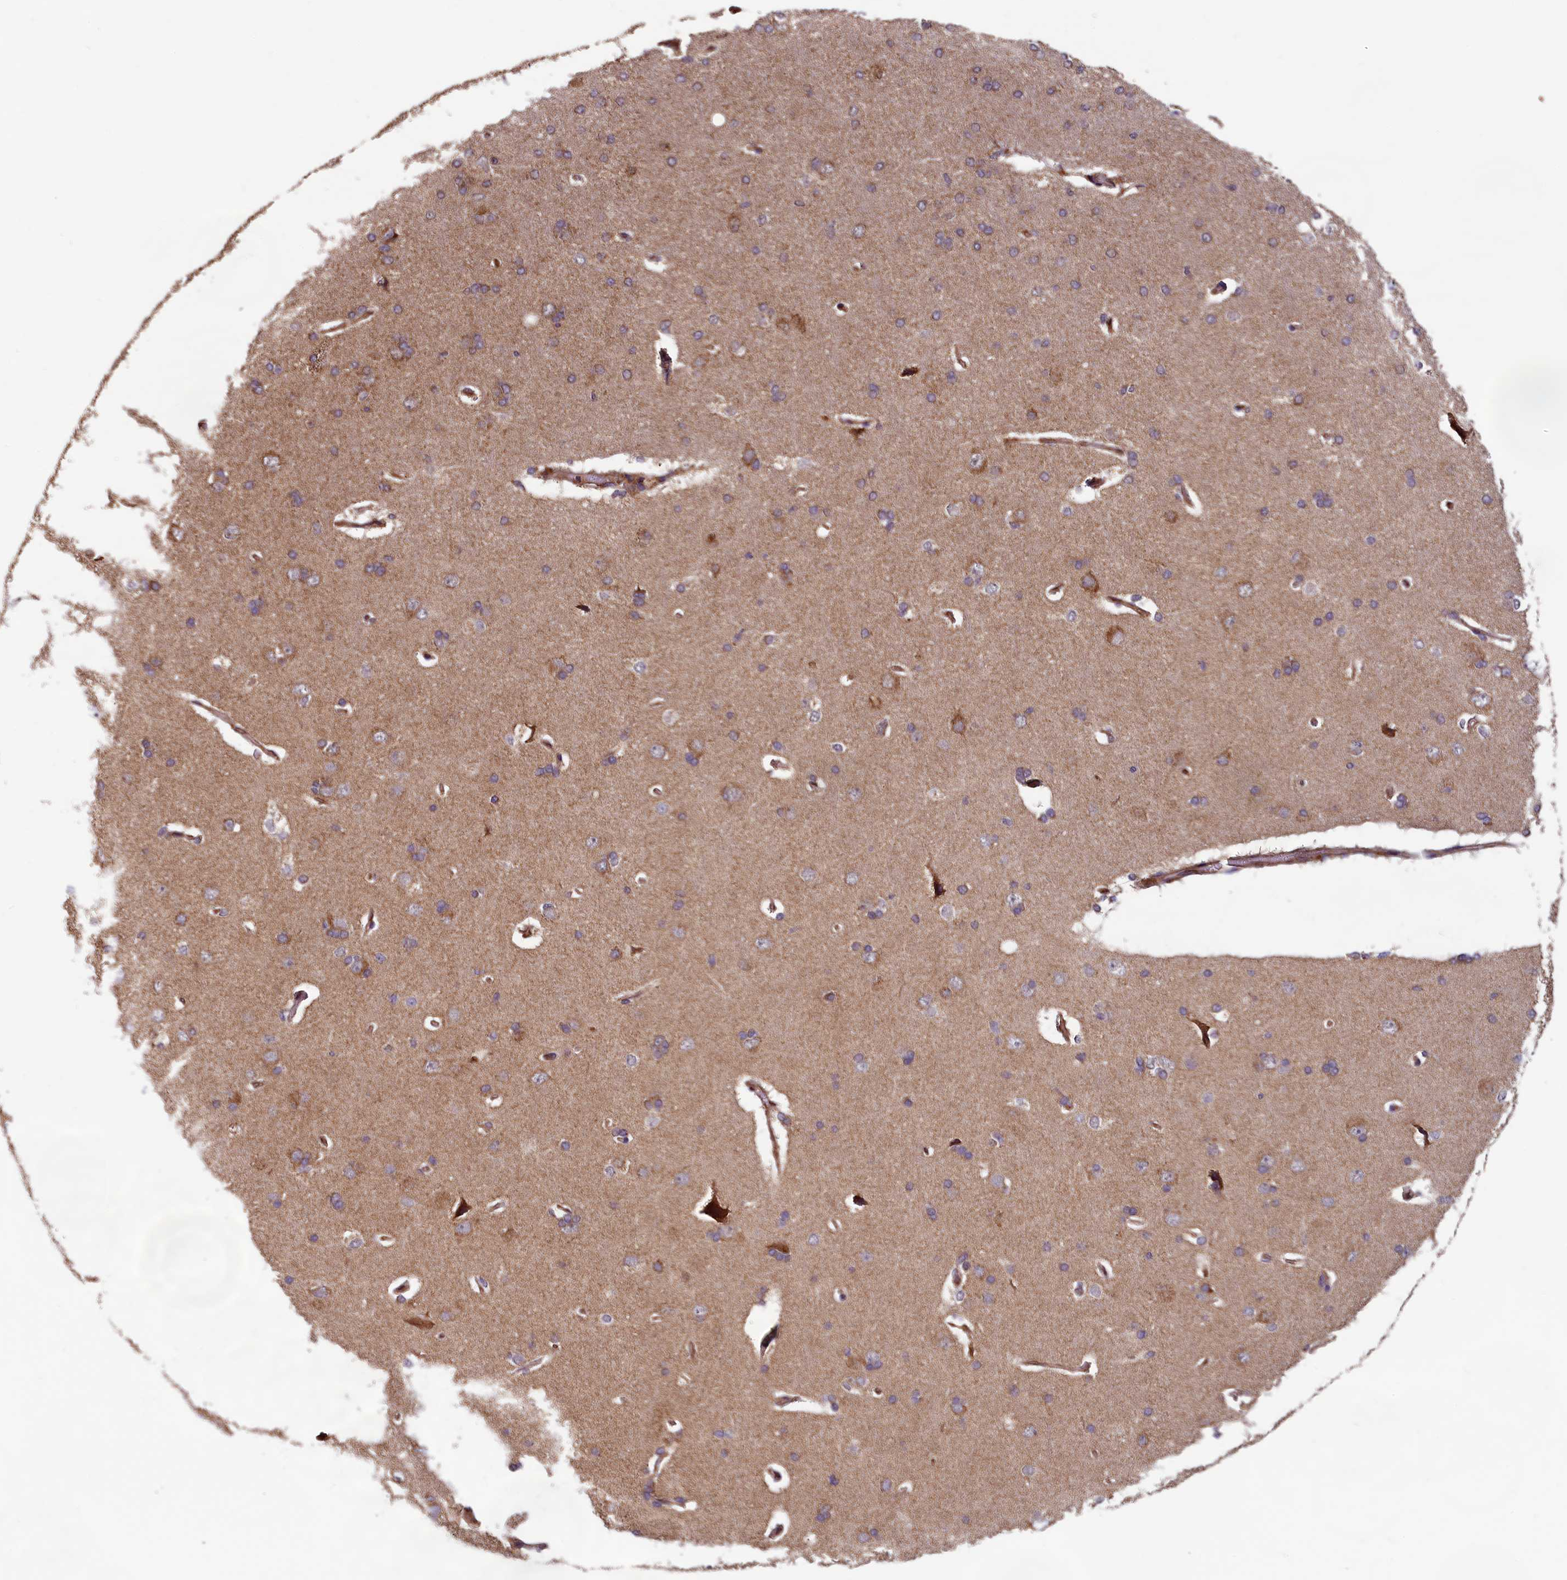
{"staining": {"intensity": "moderate", "quantity": ">75%", "location": "cytoplasmic/membranous"}, "tissue": "cerebral cortex", "cell_type": "Endothelial cells", "image_type": "normal", "snomed": [{"axis": "morphology", "description": "Normal tissue, NOS"}, {"axis": "topography", "description": "Cerebral cortex"}], "caption": "This histopathology image shows IHC staining of unremarkable cerebral cortex, with medium moderate cytoplasmic/membranous expression in approximately >75% of endothelial cells.", "gene": "CCDC15", "patient": {"sex": "male", "age": 62}}